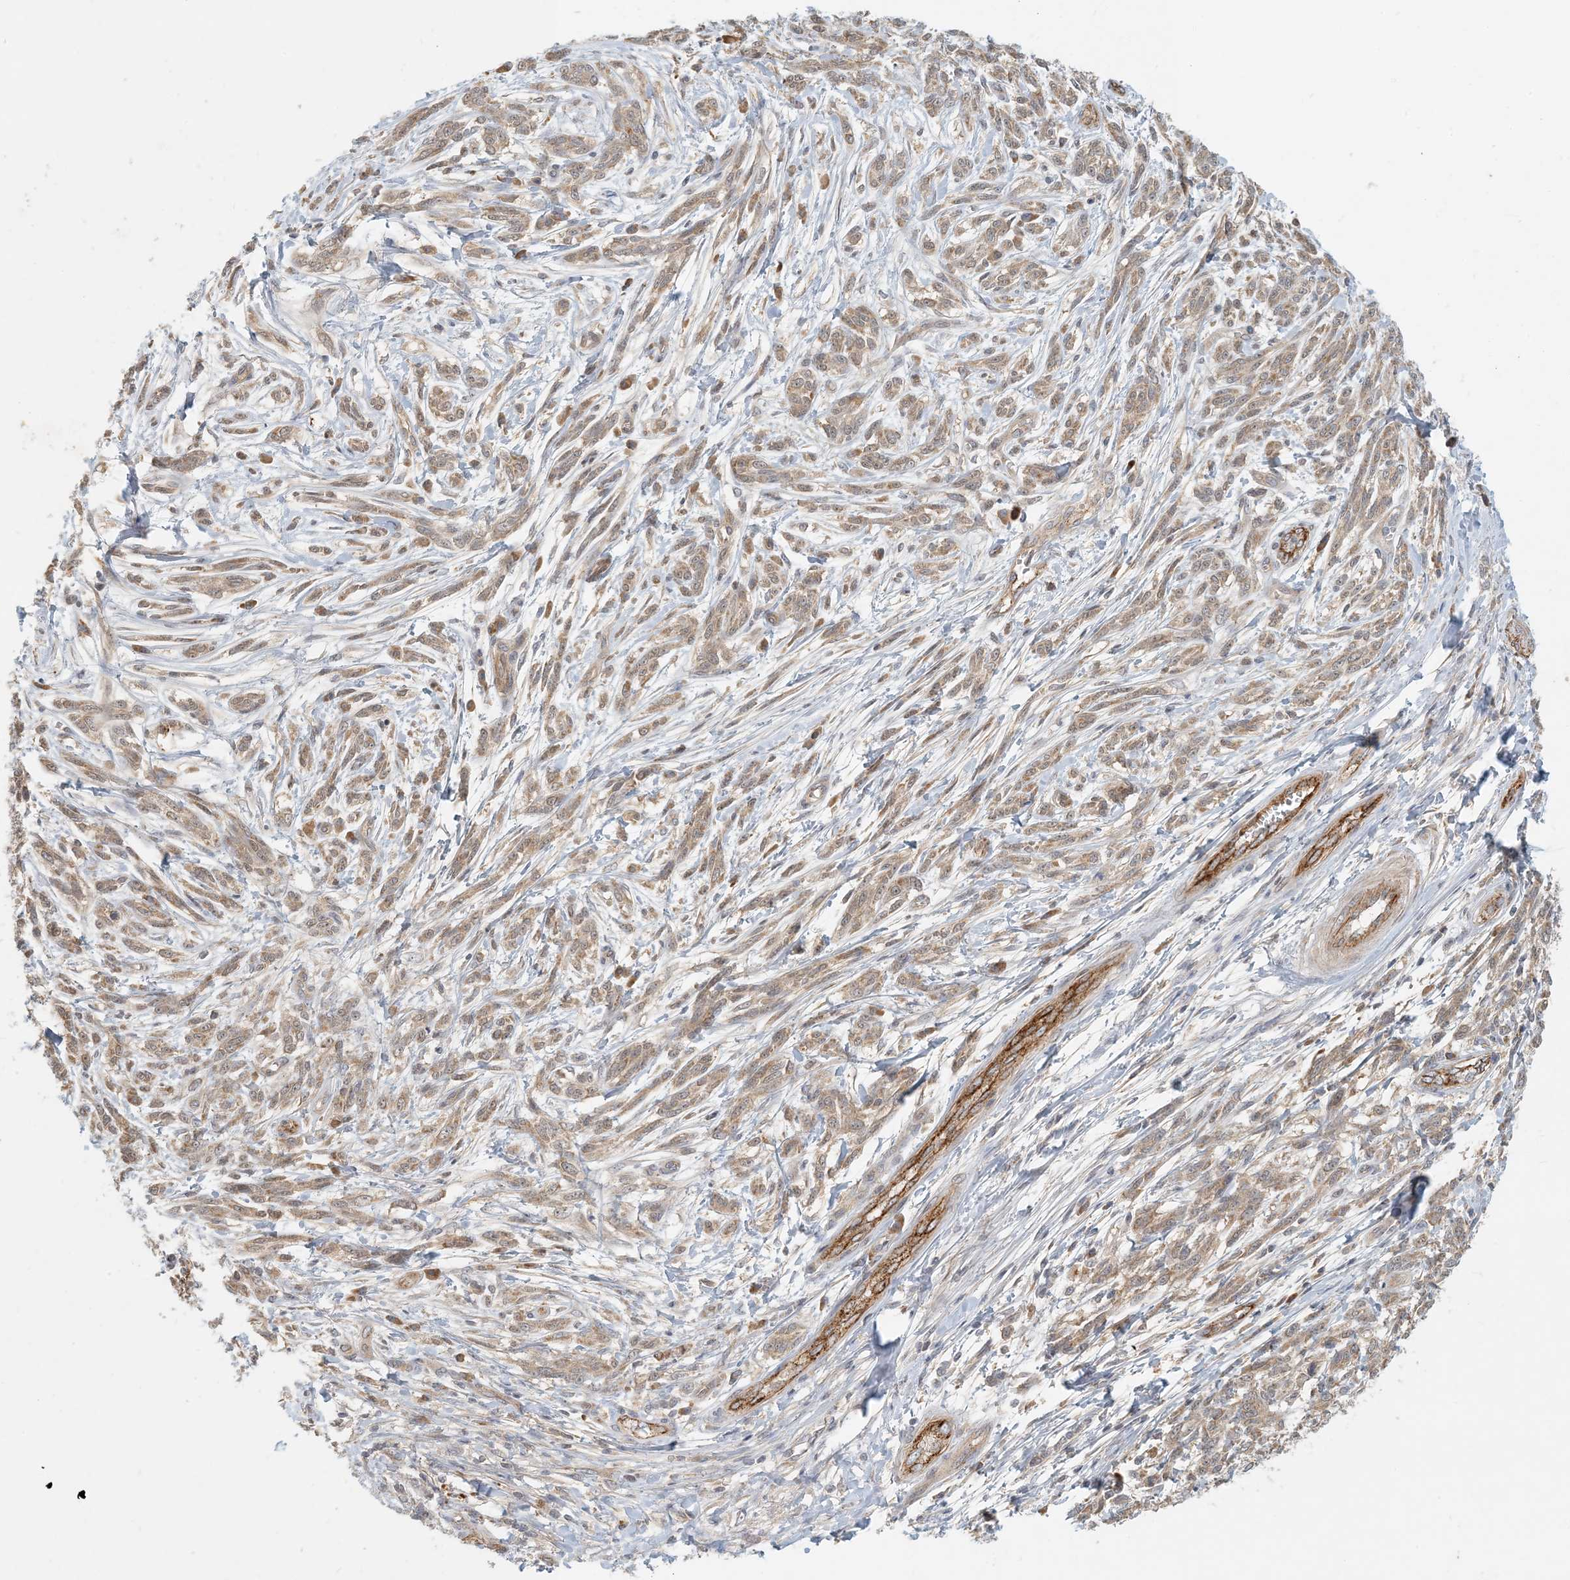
{"staining": {"intensity": "moderate", "quantity": ">75%", "location": "cytoplasmic/membranous"}, "tissue": "melanoma", "cell_type": "Tumor cells", "image_type": "cancer", "snomed": [{"axis": "morphology", "description": "Malignant melanoma, NOS"}, {"axis": "topography", "description": "Skin"}], "caption": "This image exhibits immunohistochemistry (IHC) staining of melanoma, with medium moderate cytoplasmic/membranous positivity in about >75% of tumor cells.", "gene": "ZBTB3", "patient": {"sex": "male", "age": 49}}